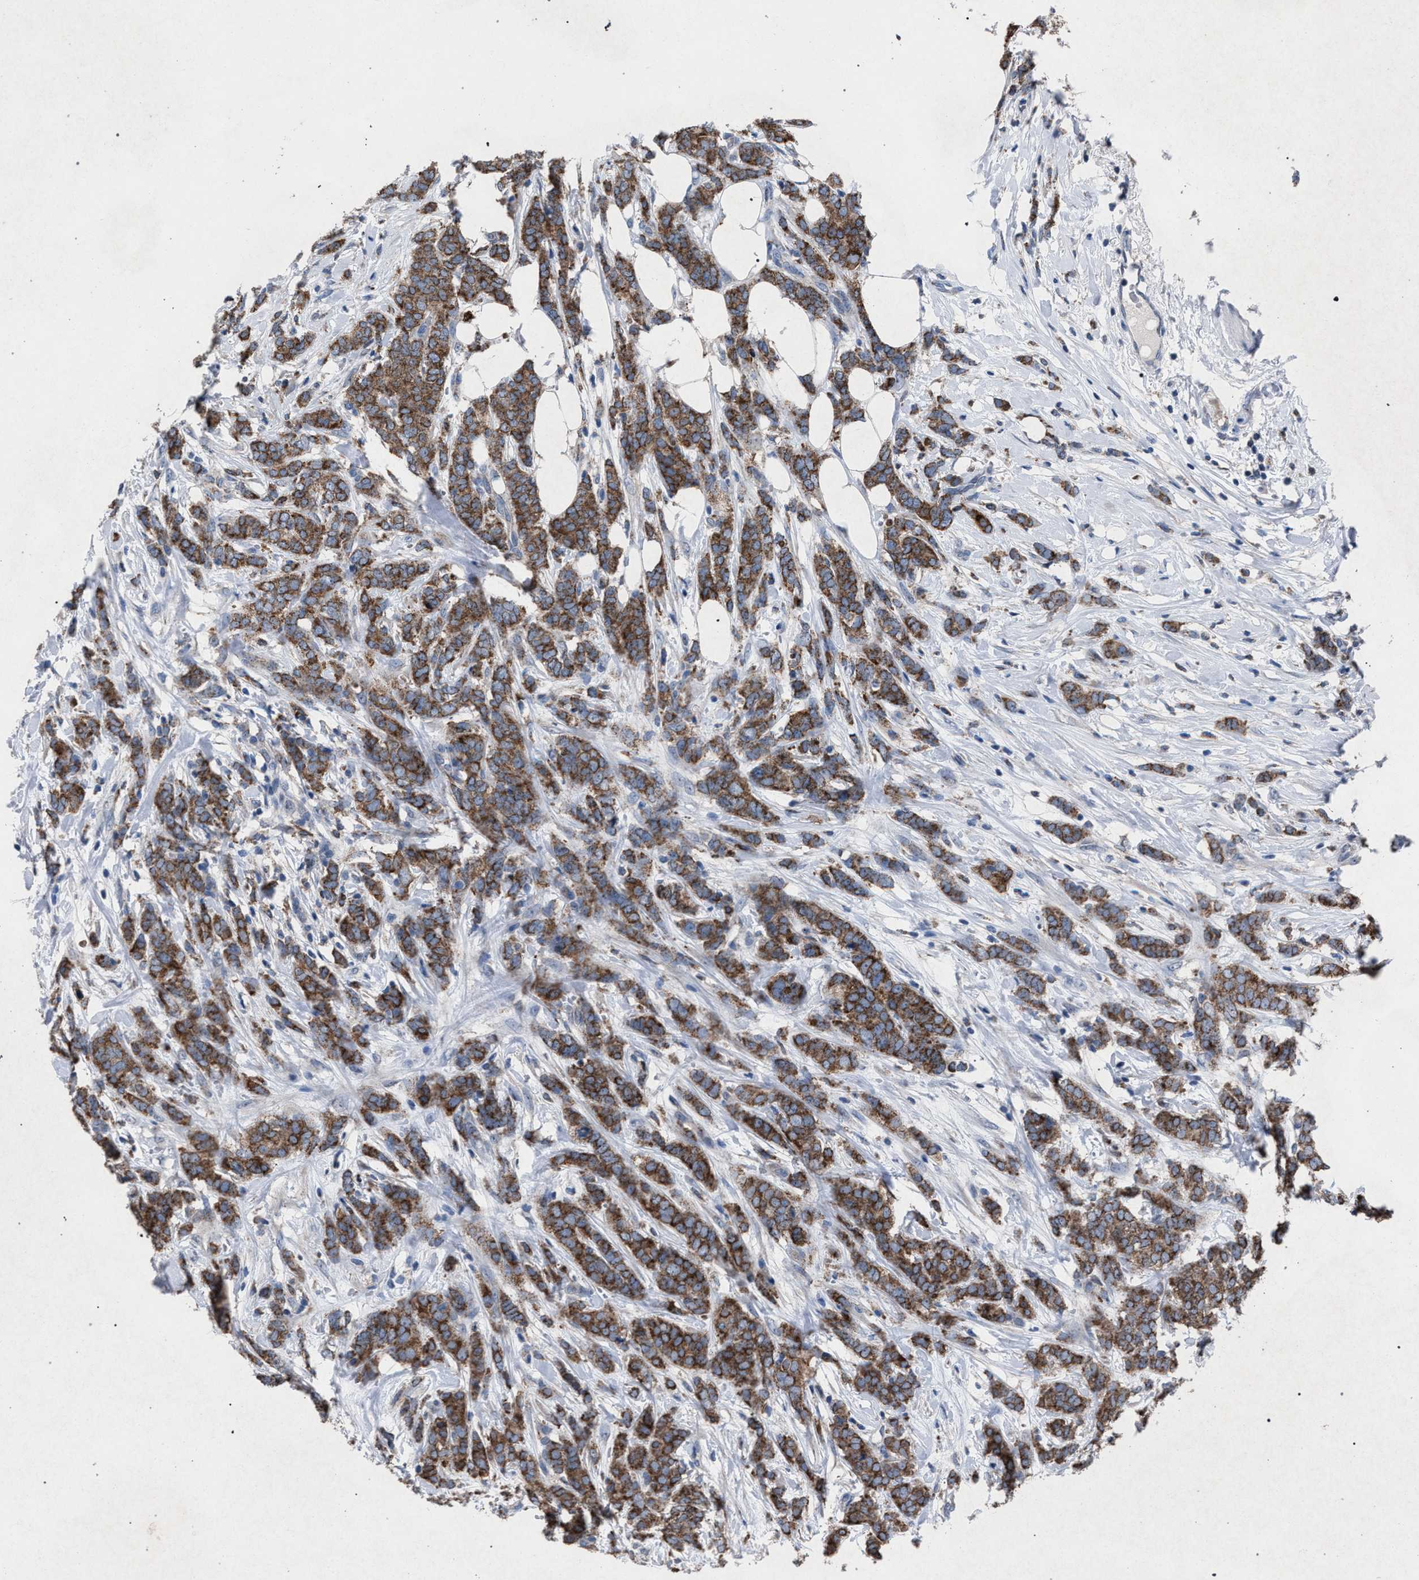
{"staining": {"intensity": "moderate", "quantity": ">75%", "location": "cytoplasmic/membranous"}, "tissue": "breast cancer", "cell_type": "Tumor cells", "image_type": "cancer", "snomed": [{"axis": "morphology", "description": "Lobular carcinoma"}, {"axis": "topography", "description": "Skin"}, {"axis": "topography", "description": "Breast"}], "caption": "This is an image of IHC staining of breast cancer (lobular carcinoma), which shows moderate positivity in the cytoplasmic/membranous of tumor cells.", "gene": "HSD17B4", "patient": {"sex": "female", "age": 46}}